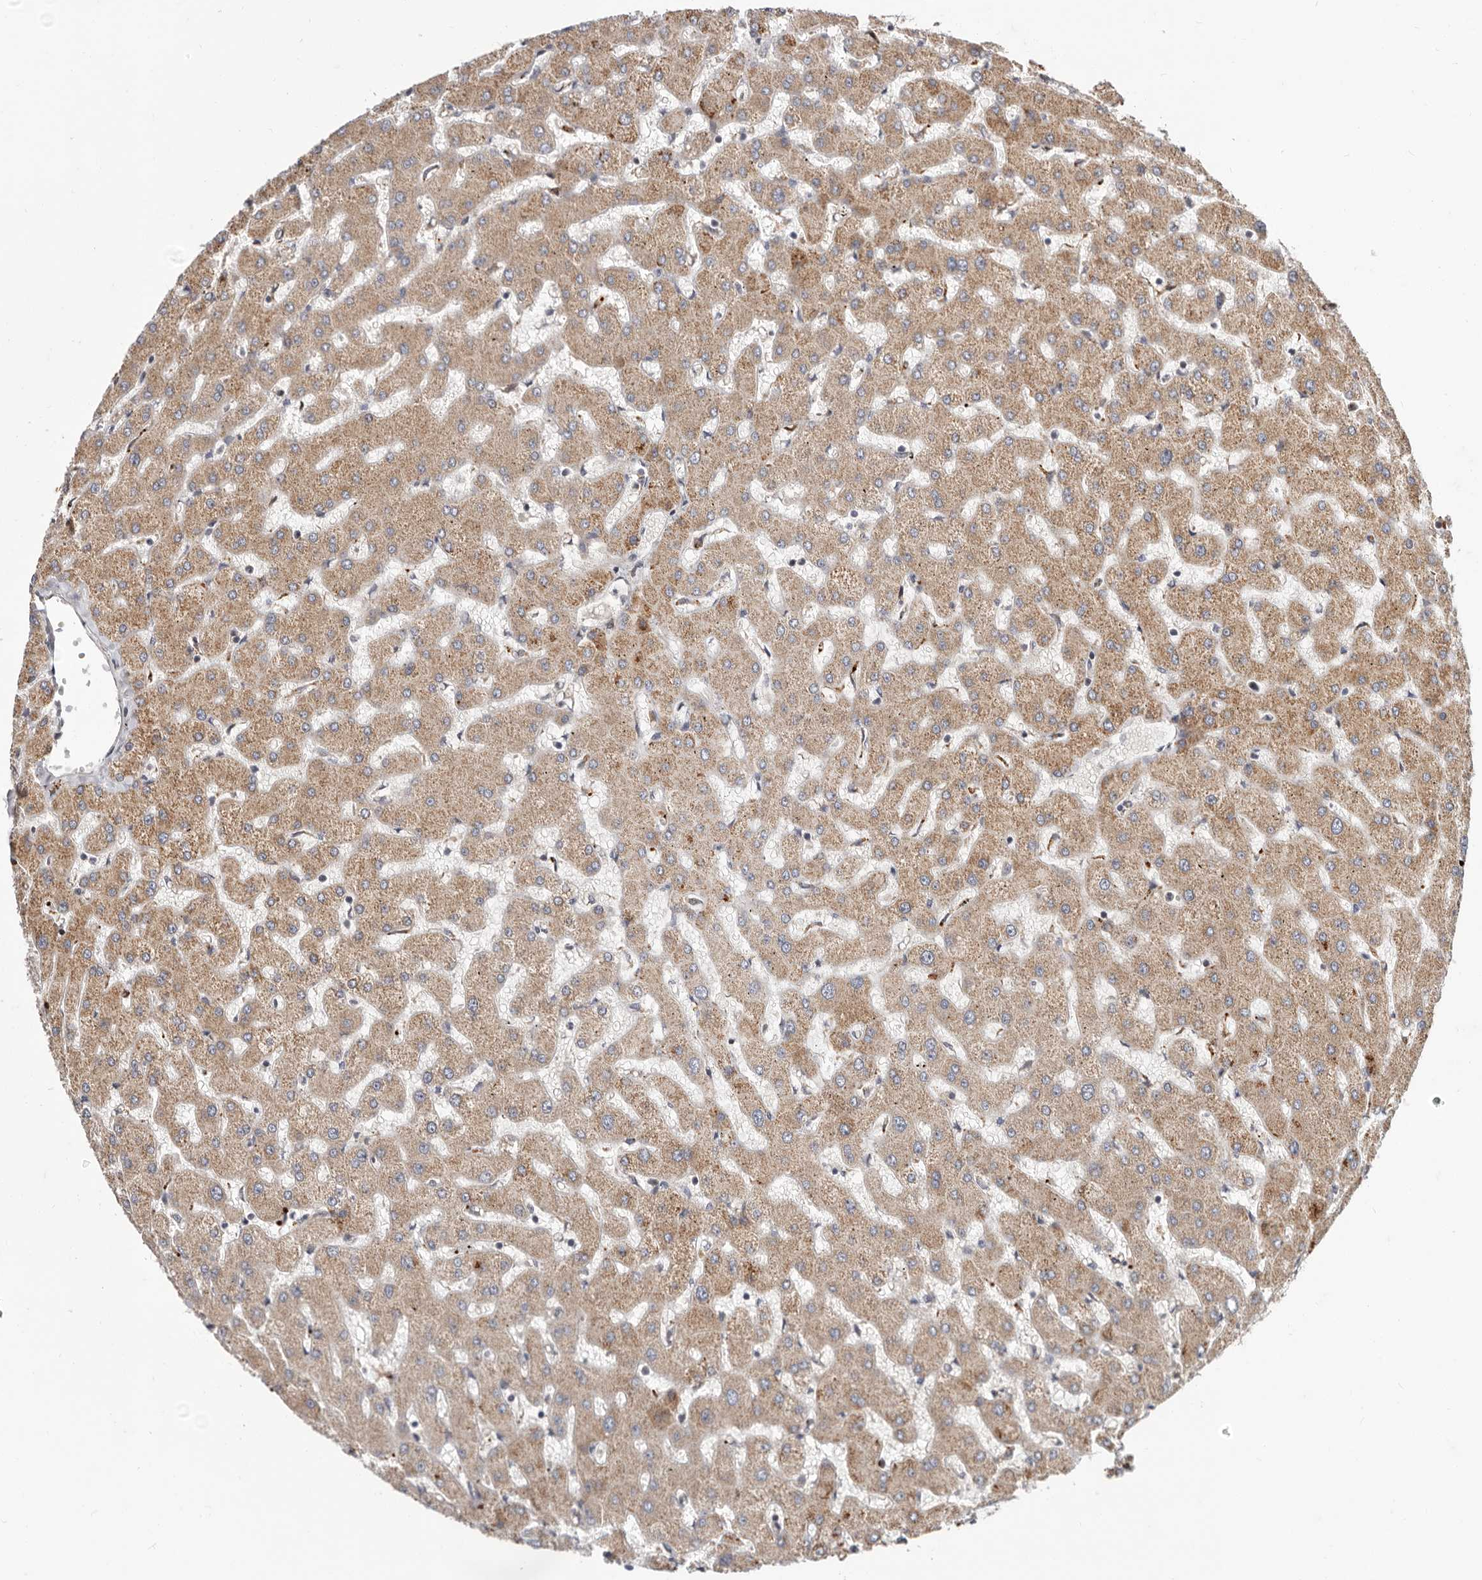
{"staining": {"intensity": "negative", "quantity": "none", "location": "none"}, "tissue": "liver", "cell_type": "Cholangiocytes", "image_type": "normal", "snomed": [{"axis": "morphology", "description": "Normal tissue, NOS"}, {"axis": "topography", "description": "Liver"}], "caption": "DAB (3,3'-diaminobenzidine) immunohistochemical staining of normal liver shows no significant staining in cholangiocytes.", "gene": "TOR3A", "patient": {"sex": "female", "age": 63}}